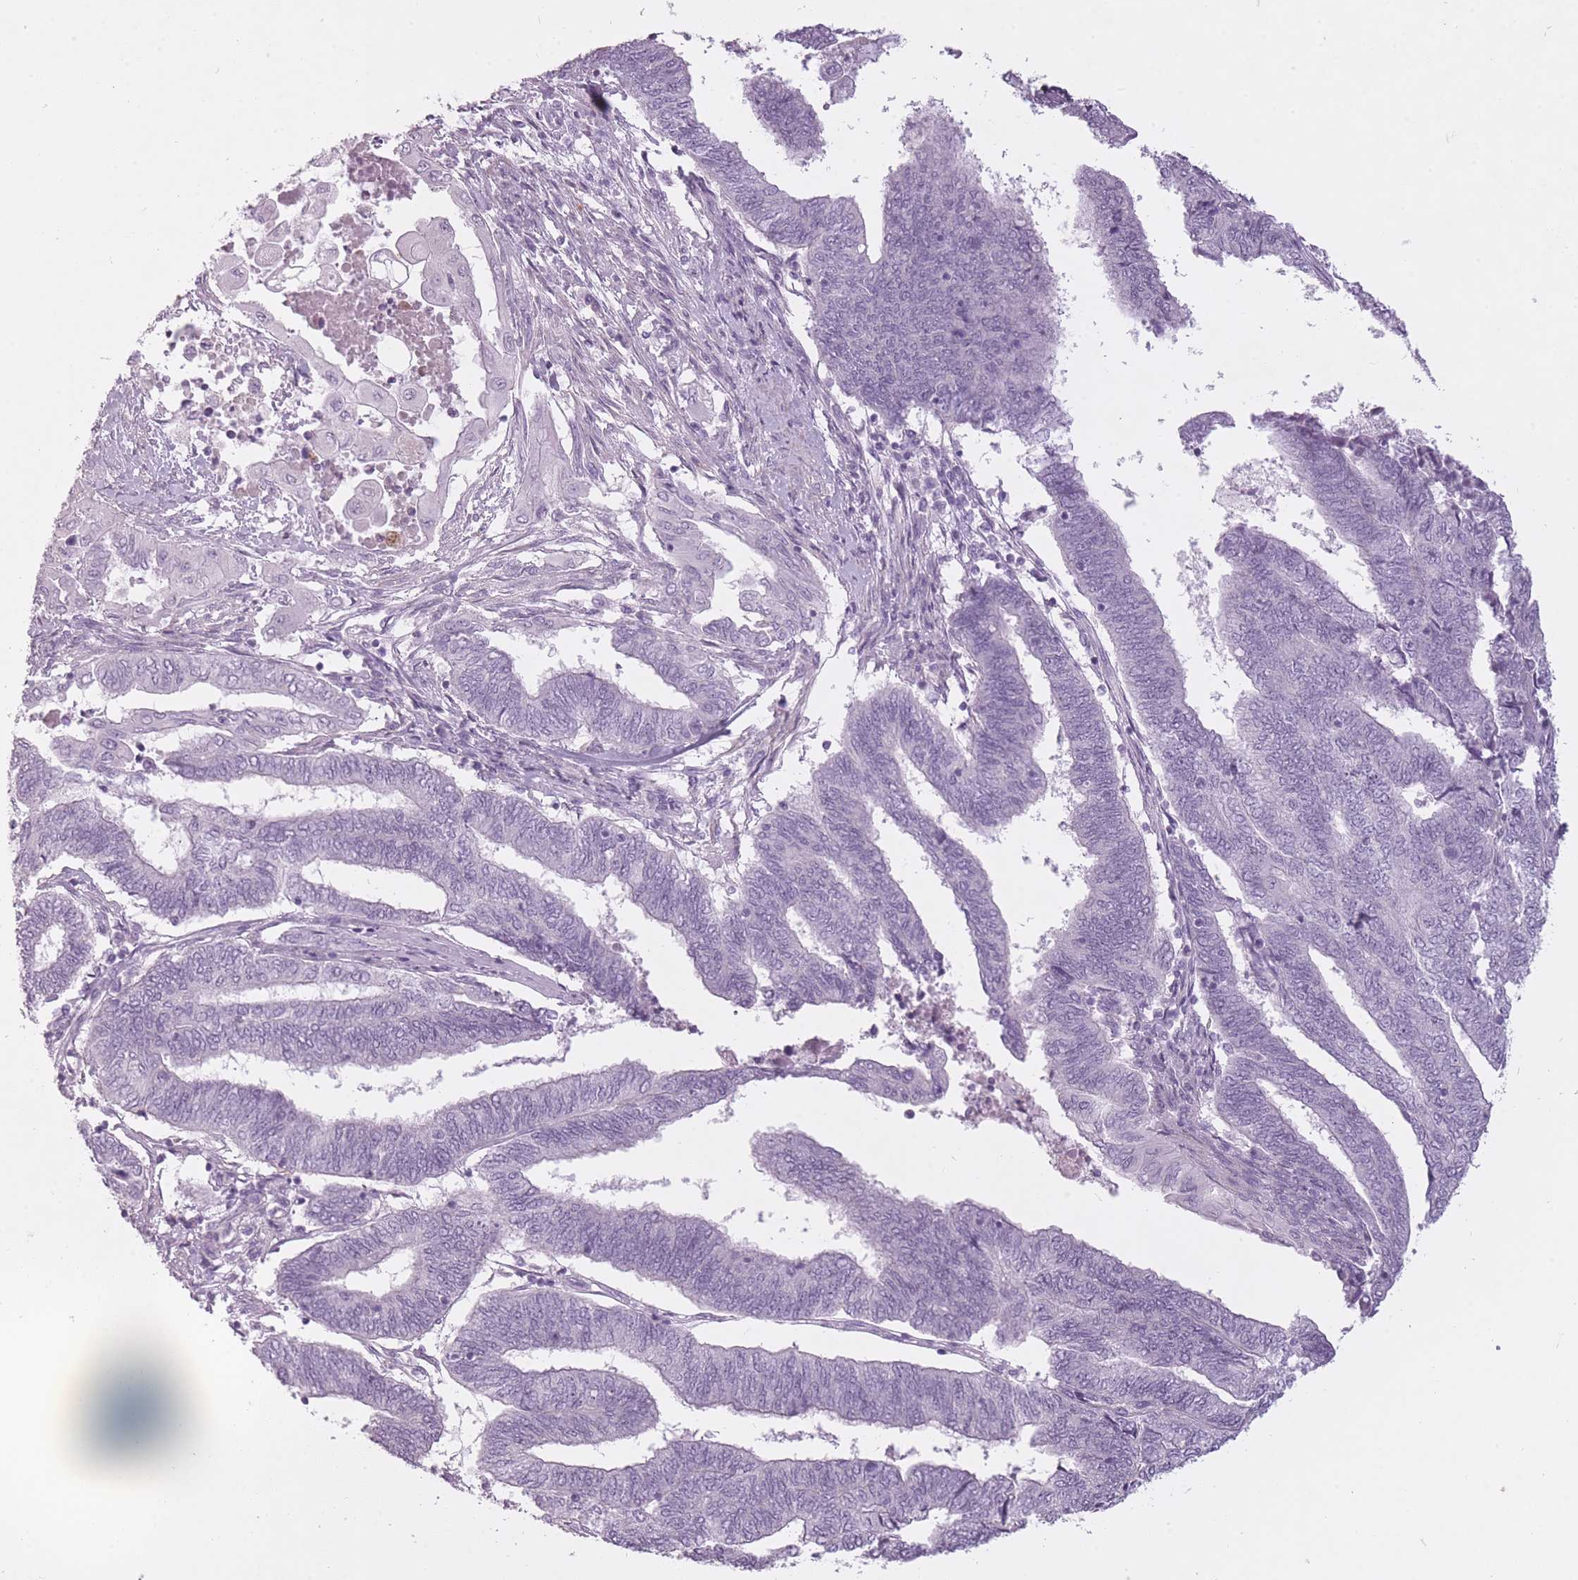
{"staining": {"intensity": "negative", "quantity": "none", "location": "none"}, "tissue": "endometrial cancer", "cell_type": "Tumor cells", "image_type": "cancer", "snomed": [{"axis": "morphology", "description": "Adenocarcinoma, NOS"}, {"axis": "topography", "description": "Uterus"}, {"axis": "topography", "description": "Endometrium"}], "caption": "This is a image of immunohistochemistry (IHC) staining of endometrial cancer, which shows no positivity in tumor cells.", "gene": "RFX4", "patient": {"sex": "female", "age": 70}}